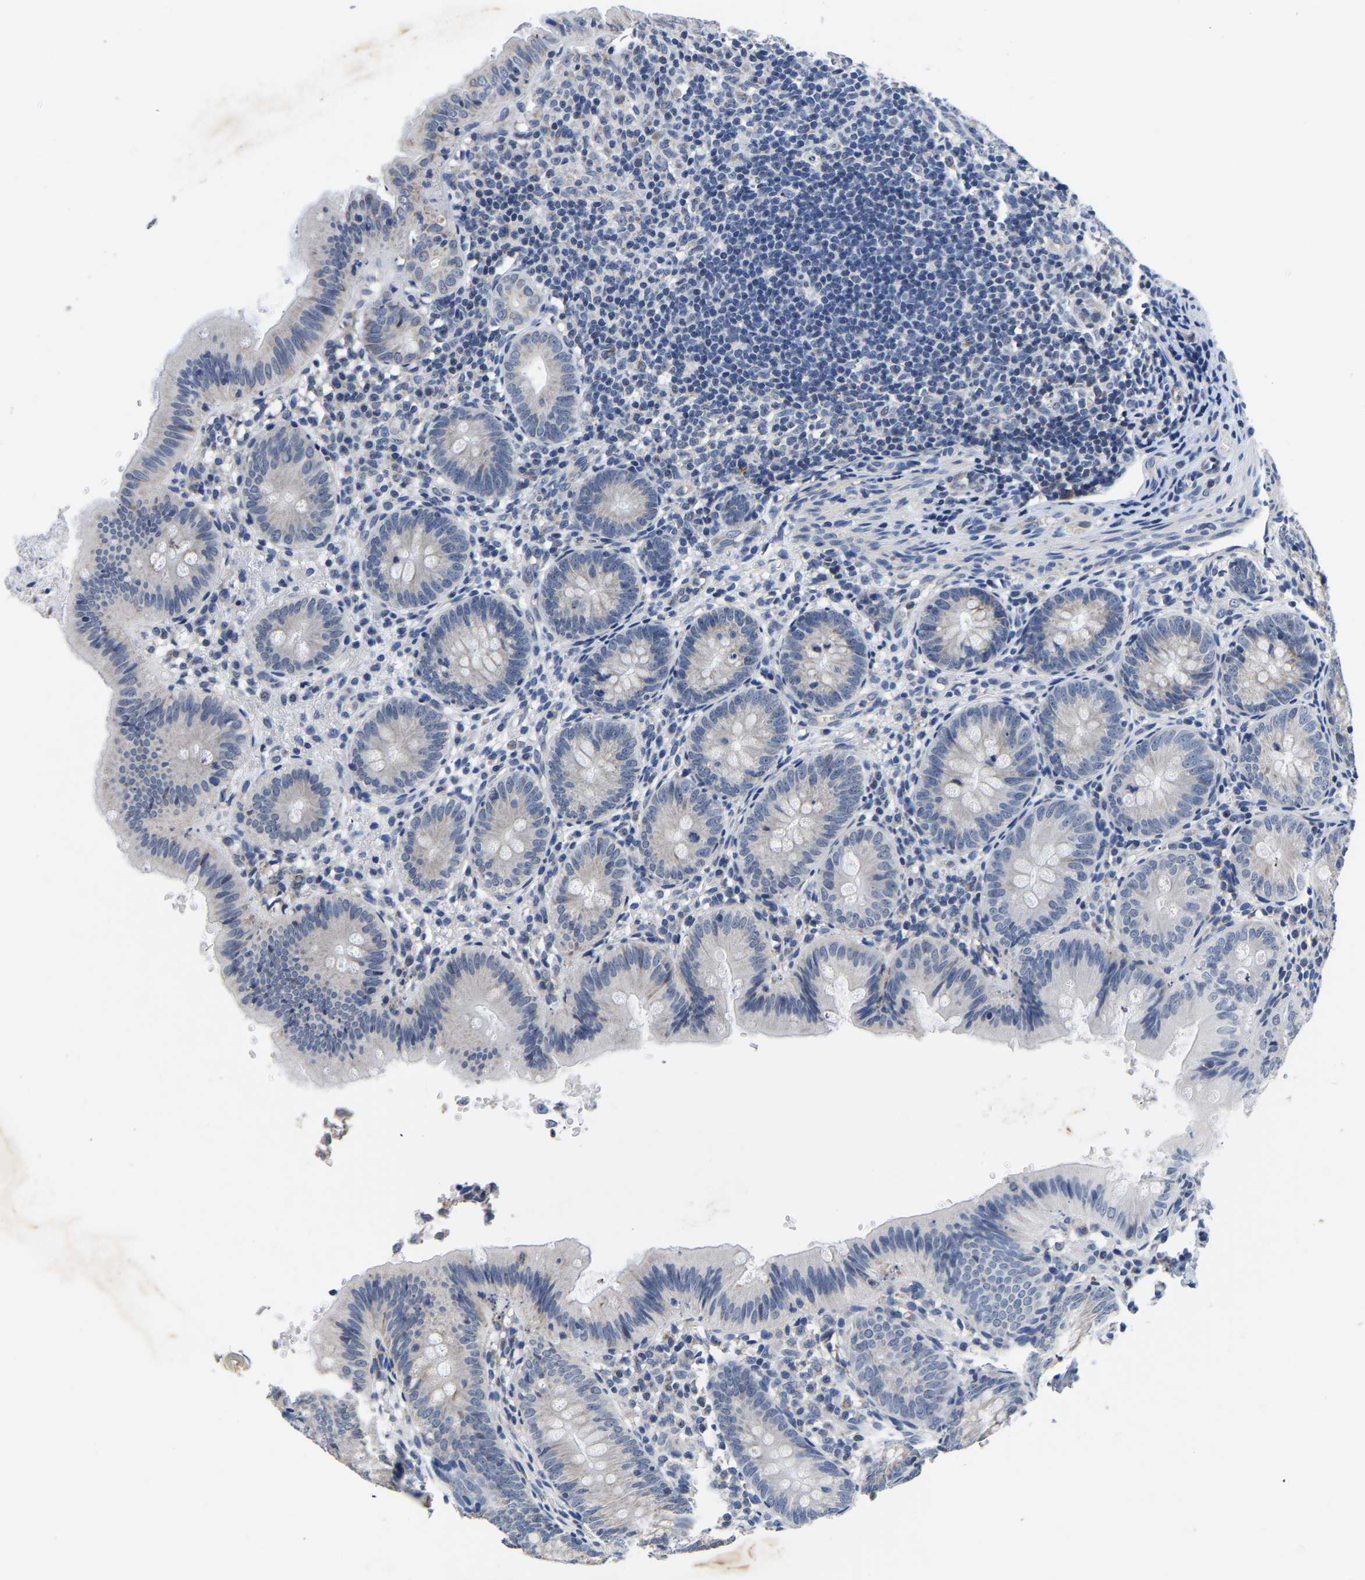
{"staining": {"intensity": "negative", "quantity": "none", "location": "none"}, "tissue": "appendix", "cell_type": "Glandular cells", "image_type": "normal", "snomed": [{"axis": "morphology", "description": "Normal tissue, NOS"}, {"axis": "topography", "description": "Appendix"}], "caption": "An immunohistochemistry (IHC) image of unremarkable appendix is shown. There is no staining in glandular cells of appendix. (Immunohistochemistry (ihc), brightfield microscopy, high magnification).", "gene": "FGD5", "patient": {"sex": "male", "age": 1}}